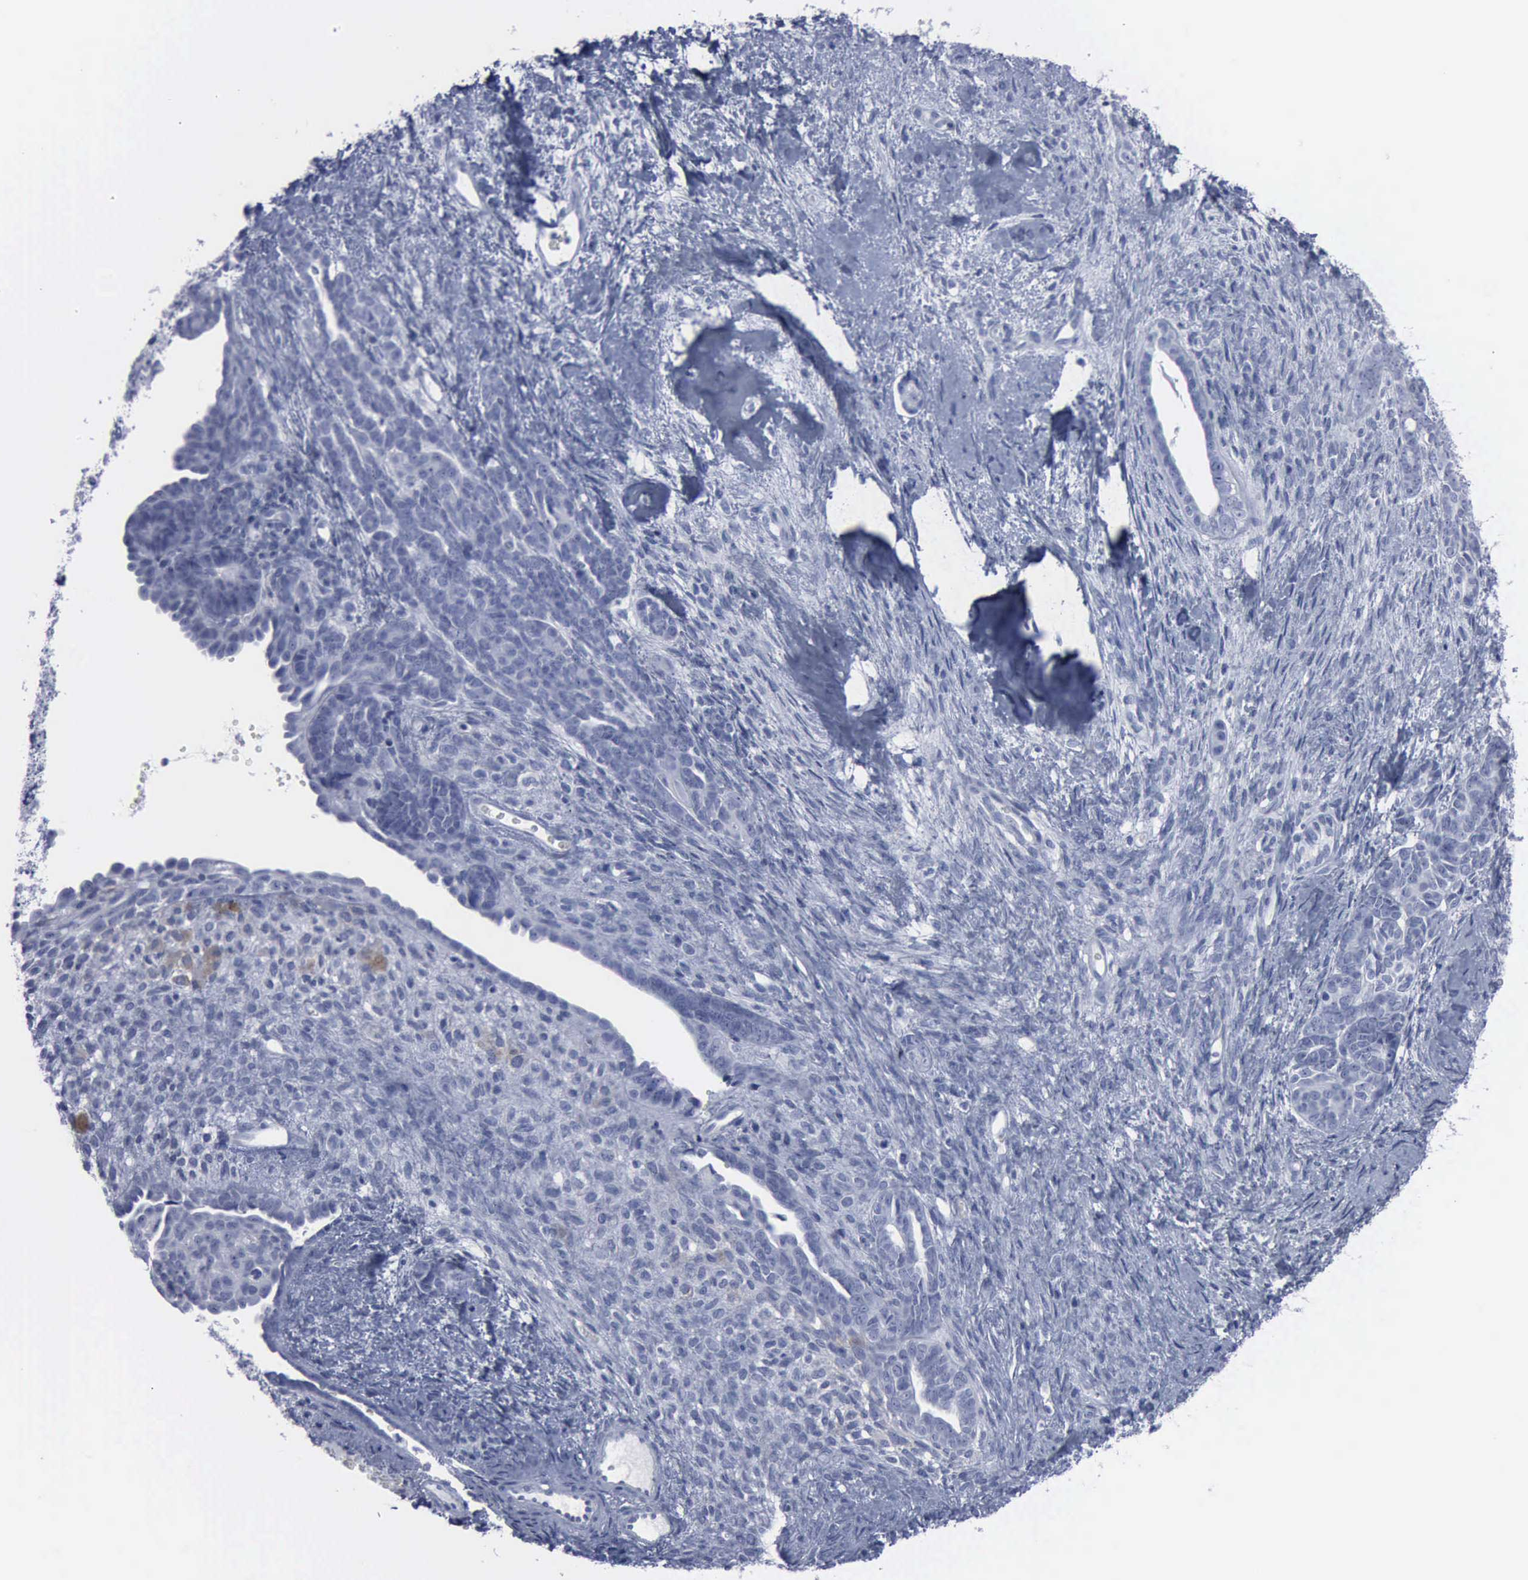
{"staining": {"intensity": "negative", "quantity": "none", "location": "none"}, "tissue": "endometrial cancer", "cell_type": "Tumor cells", "image_type": "cancer", "snomed": [{"axis": "morphology", "description": "Neoplasm, malignant, NOS"}, {"axis": "topography", "description": "Endometrium"}], "caption": "The image demonstrates no staining of tumor cells in endometrial cancer (neoplasm (malignant)).", "gene": "VCAM1", "patient": {"sex": "female", "age": 74}}